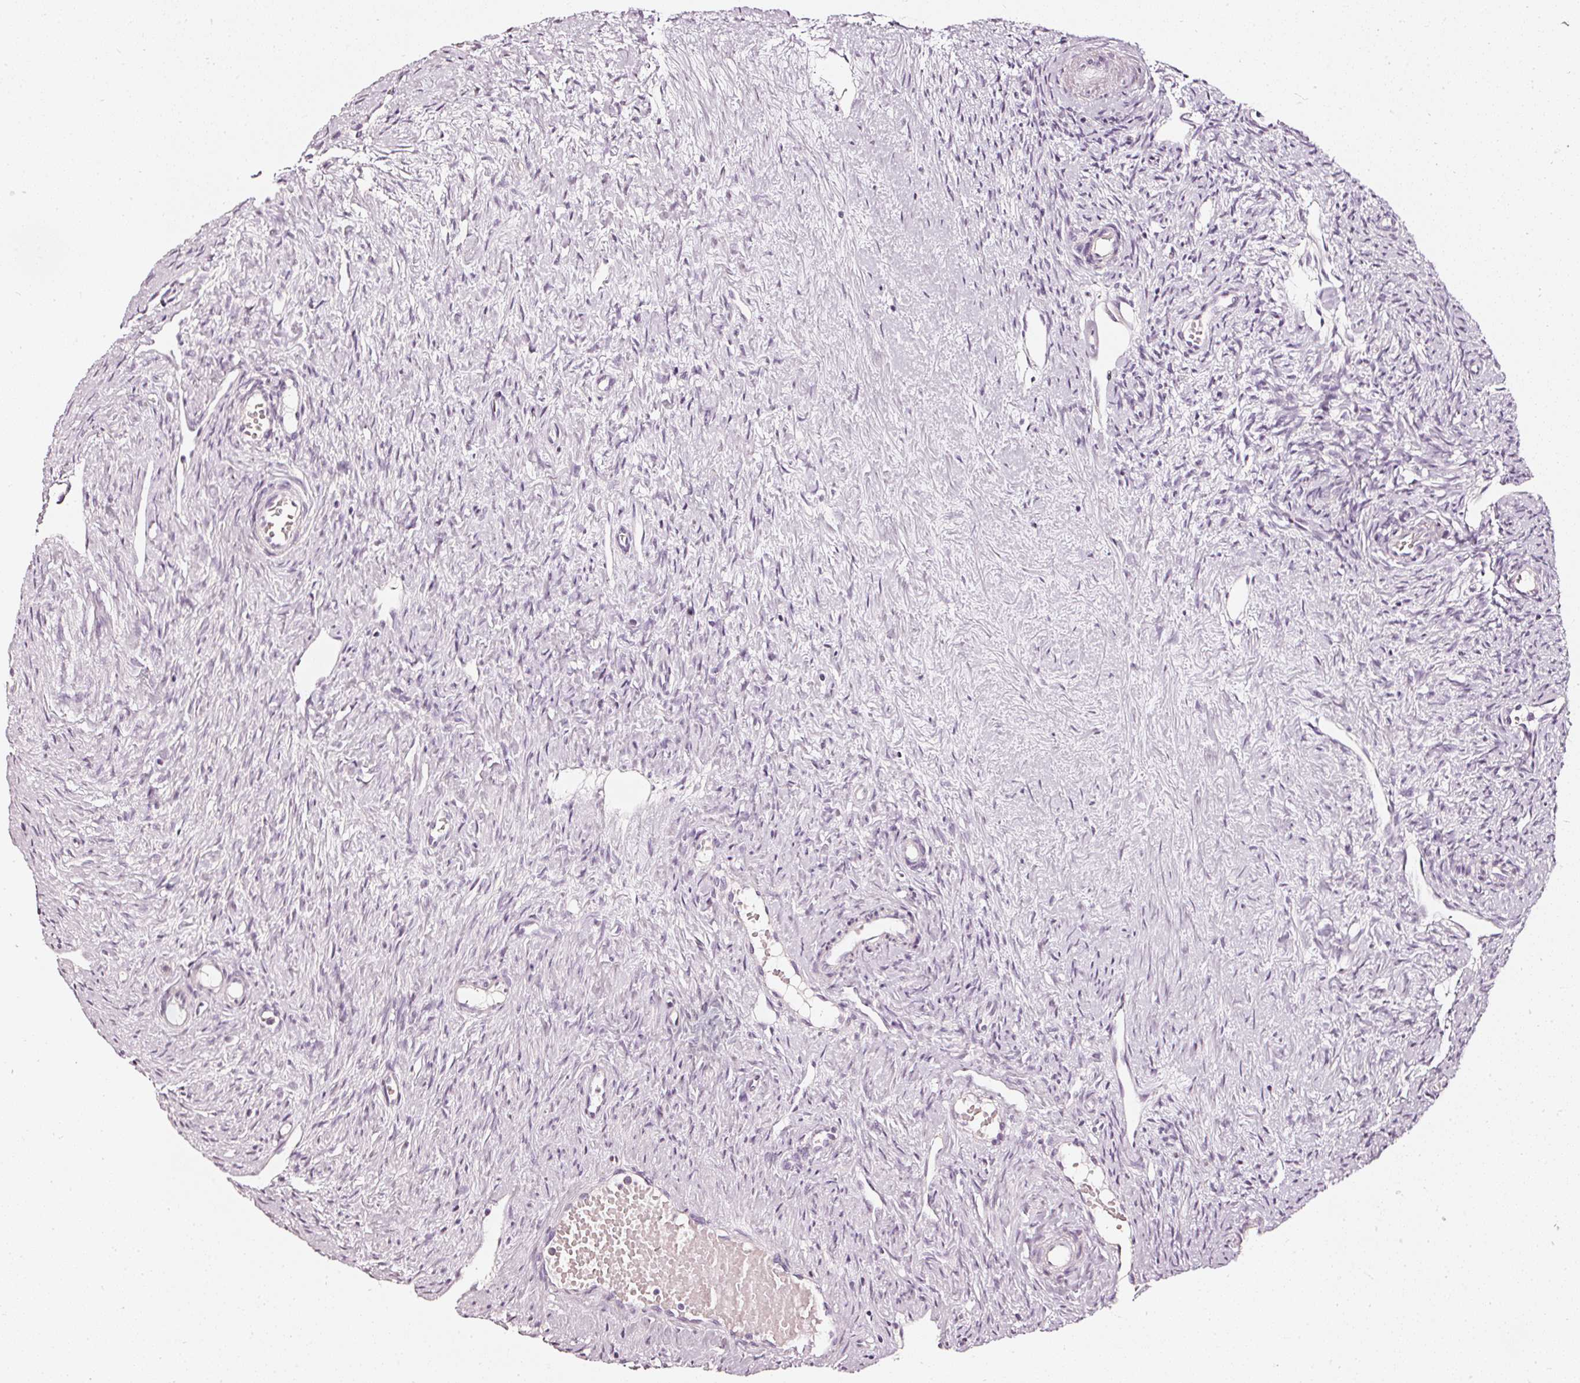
{"staining": {"intensity": "negative", "quantity": "none", "location": "none"}, "tissue": "ovary", "cell_type": "Ovarian stroma cells", "image_type": "normal", "snomed": [{"axis": "morphology", "description": "Normal tissue, NOS"}, {"axis": "topography", "description": "Ovary"}], "caption": "DAB immunohistochemical staining of normal human ovary reveals no significant positivity in ovarian stroma cells.", "gene": "CNP", "patient": {"sex": "female", "age": 51}}